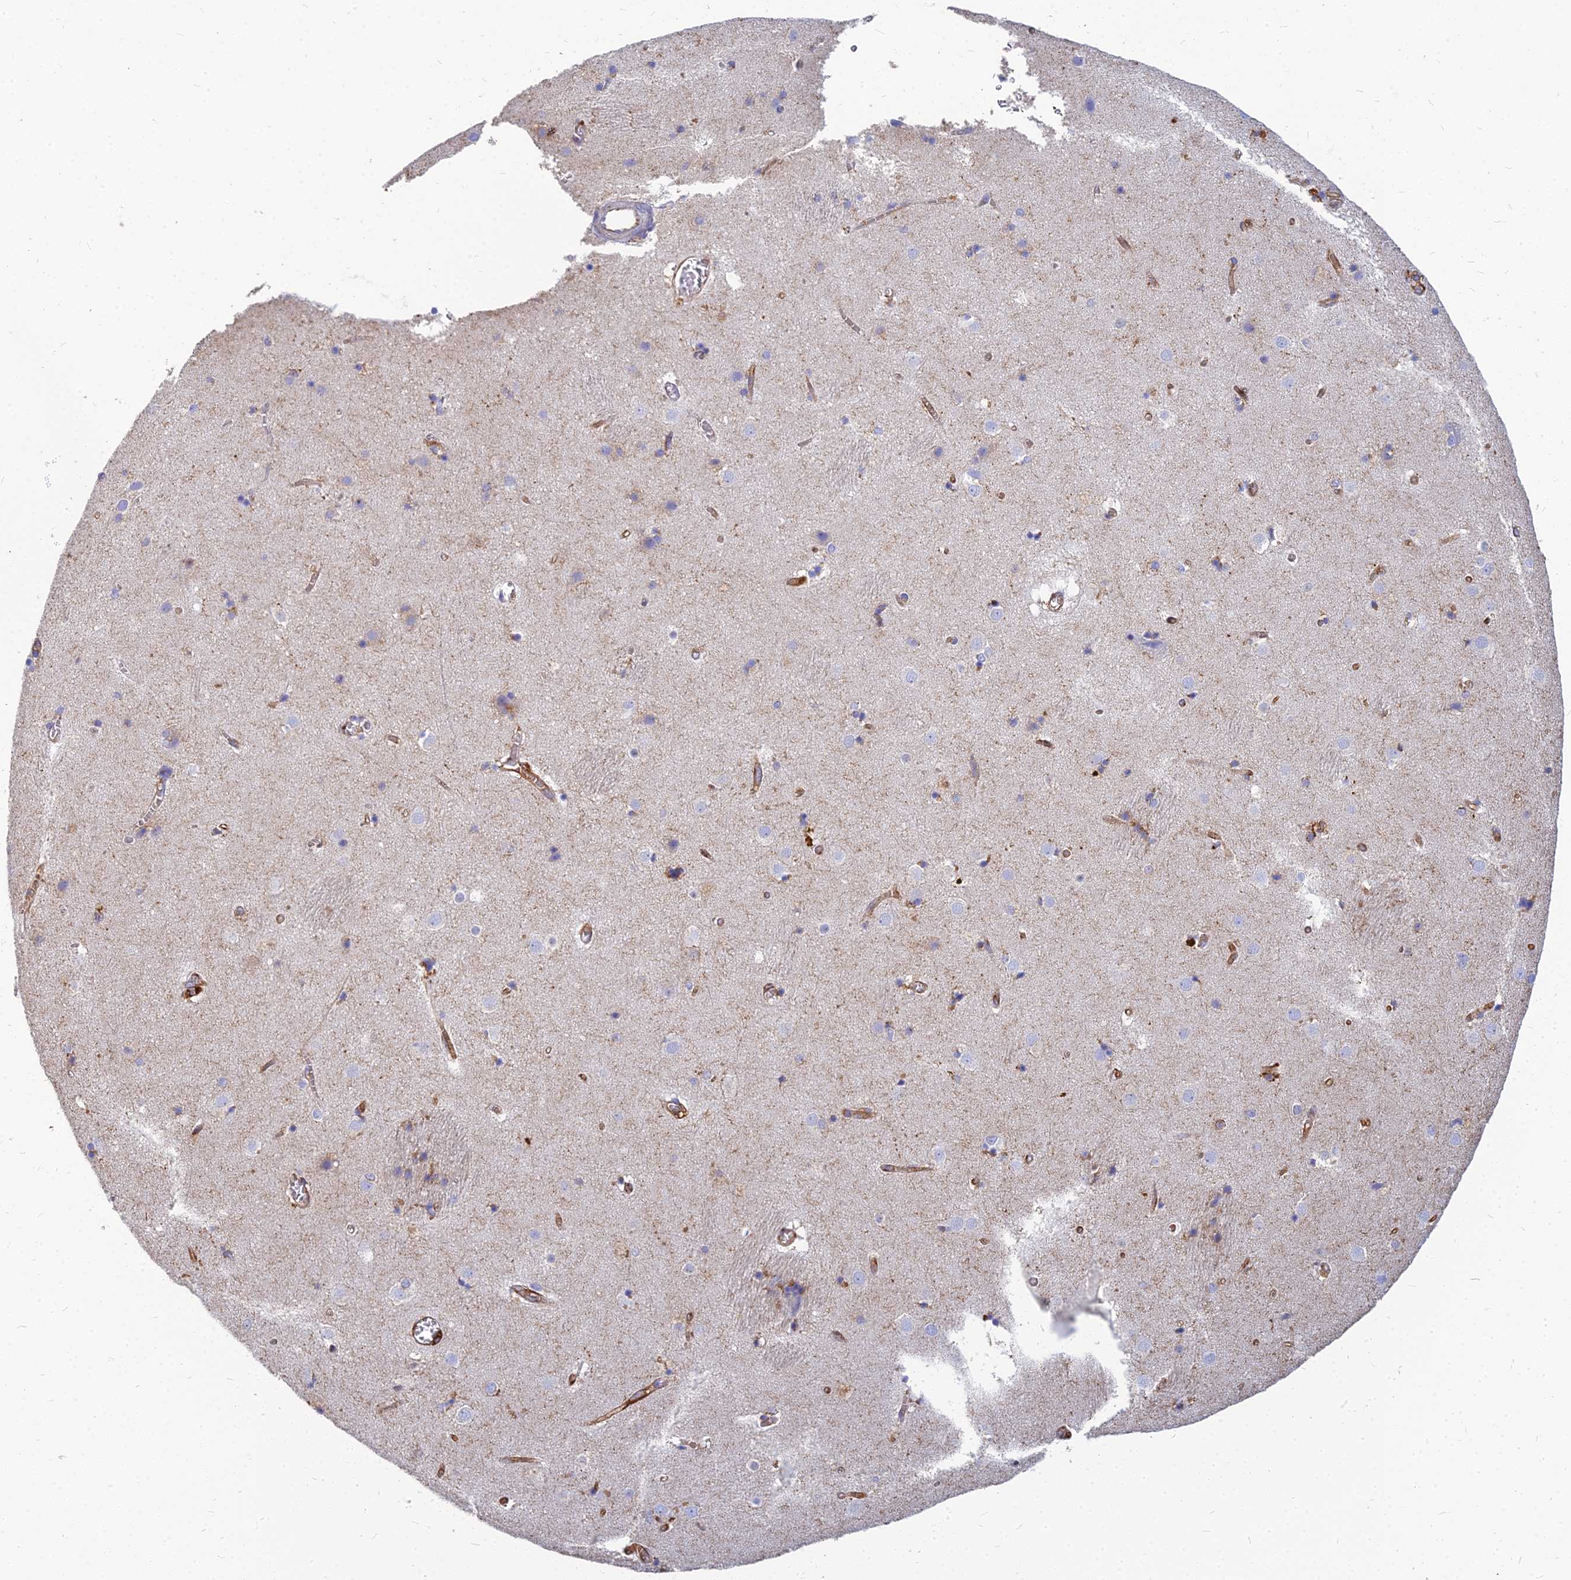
{"staining": {"intensity": "negative", "quantity": "none", "location": "none"}, "tissue": "caudate", "cell_type": "Glial cells", "image_type": "normal", "snomed": [{"axis": "morphology", "description": "Normal tissue, NOS"}, {"axis": "topography", "description": "Lateral ventricle wall"}], "caption": "There is no significant staining in glial cells of caudate. (DAB IHC with hematoxylin counter stain).", "gene": "VAT1", "patient": {"sex": "male", "age": 70}}